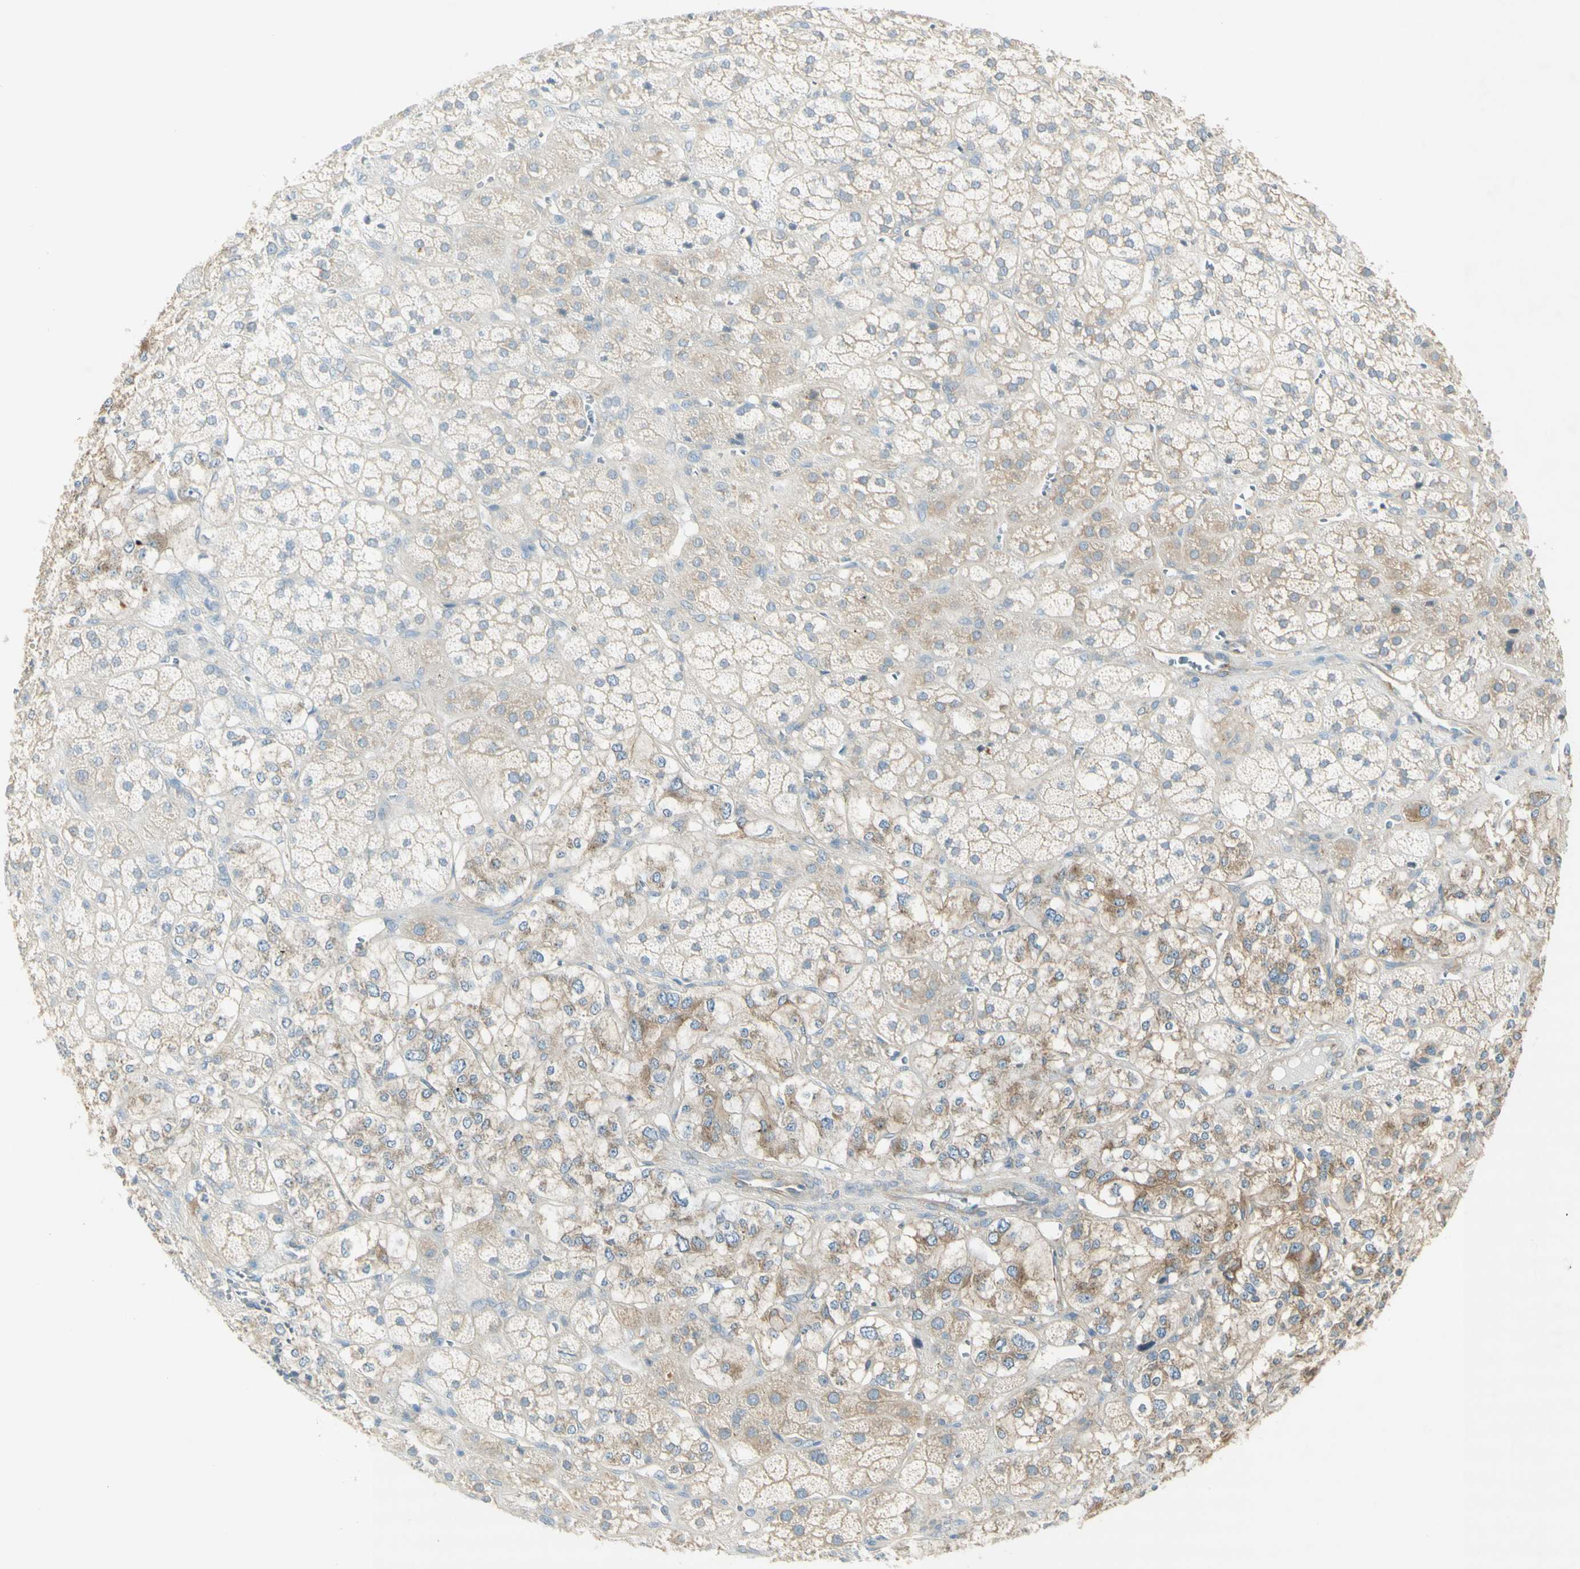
{"staining": {"intensity": "moderate", "quantity": "25%-75%", "location": "cytoplasmic/membranous"}, "tissue": "adrenal gland", "cell_type": "Glandular cells", "image_type": "normal", "snomed": [{"axis": "morphology", "description": "Normal tissue, NOS"}, {"axis": "topography", "description": "Adrenal gland"}], "caption": "Protein staining by IHC demonstrates moderate cytoplasmic/membranous expression in about 25%-75% of glandular cells in benign adrenal gland. The protein is stained brown, and the nuclei are stained in blue (DAB IHC with brightfield microscopy, high magnification).", "gene": "DYNC1H1", "patient": {"sex": "male", "age": 56}}